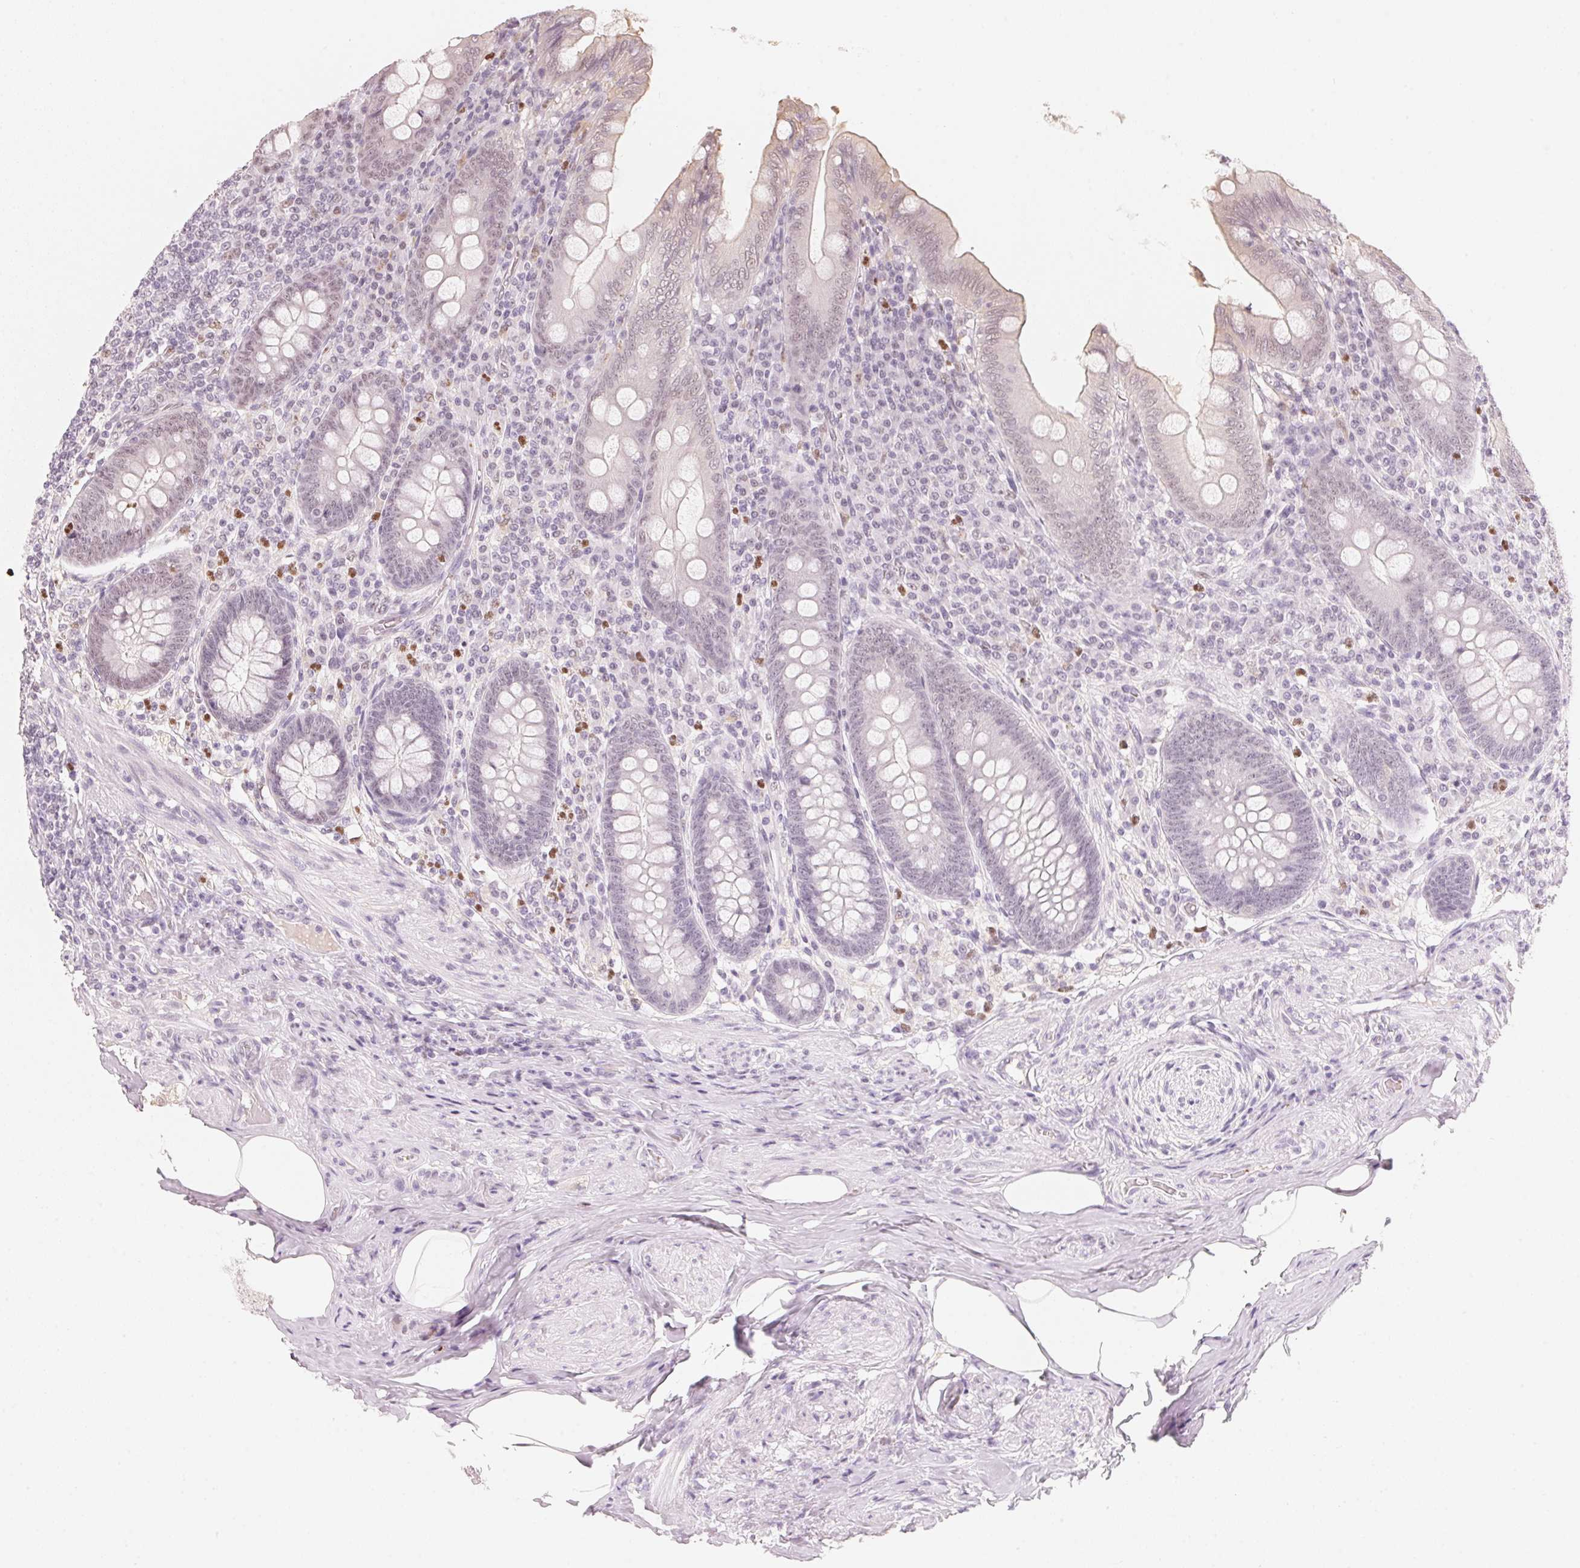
{"staining": {"intensity": "weak", "quantity": "<25%", "location": "nuclear"}, "tissue": "appendix", "cell_type": "Glandular cells", "image_type": "normal", "snomed": [{"axis": "morphology", "description": "Normal tissue, NOS"}, {"axis": "topography", "description": "Appendix"}], "caption": "Immunohistochemistry micrograph of unremarkable appendix: human appendix stained with DAB (3,3'-diaminobenzidine) reveals no significant protein expression in glandular cells.", "gene": "ARHGAP22", "patient": {"sex": "male", "age": 71}}